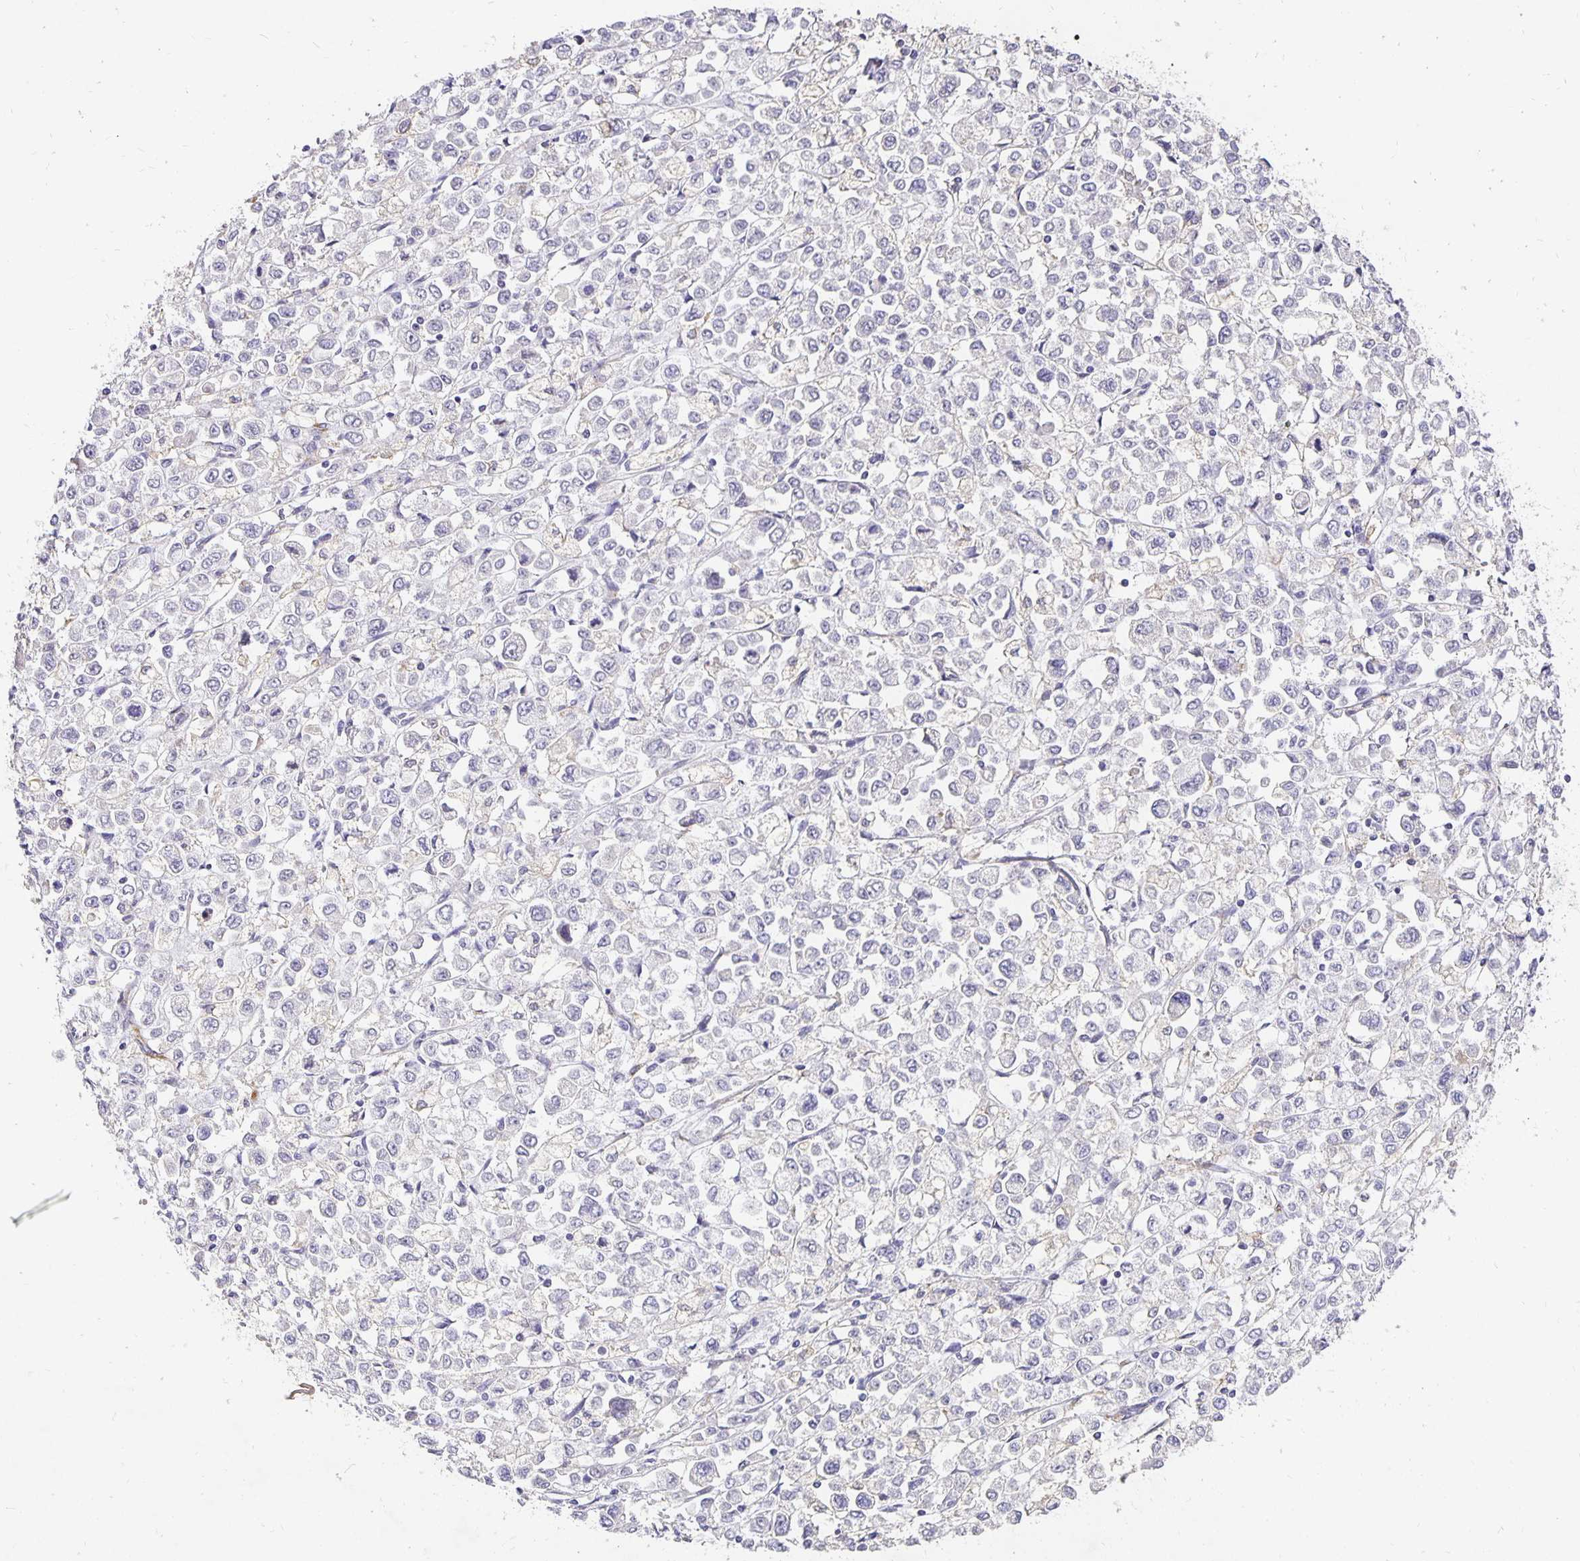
{"staining": {"intensity": "negative", "quantity": "none", "location": "none"}, "tissue": "stomach cancer", "cell_type": "Tumor cells", "image_type": "cancer", "snomed": [{"axis": "morphology", "description": "Adenocarcinoma, NOS"}, {"axis": "topography", "description": "Stomach, upper"}], "caption": "An immunohistochemistry (IHC) histopathology image of stomach cancer (adenocarcinoma) is shown. There is no staining in tumor cells of stomach cancer (adenocarcinoma).", "gene": "PLOD1", "patient": {"sex": "male", "age": 70}}